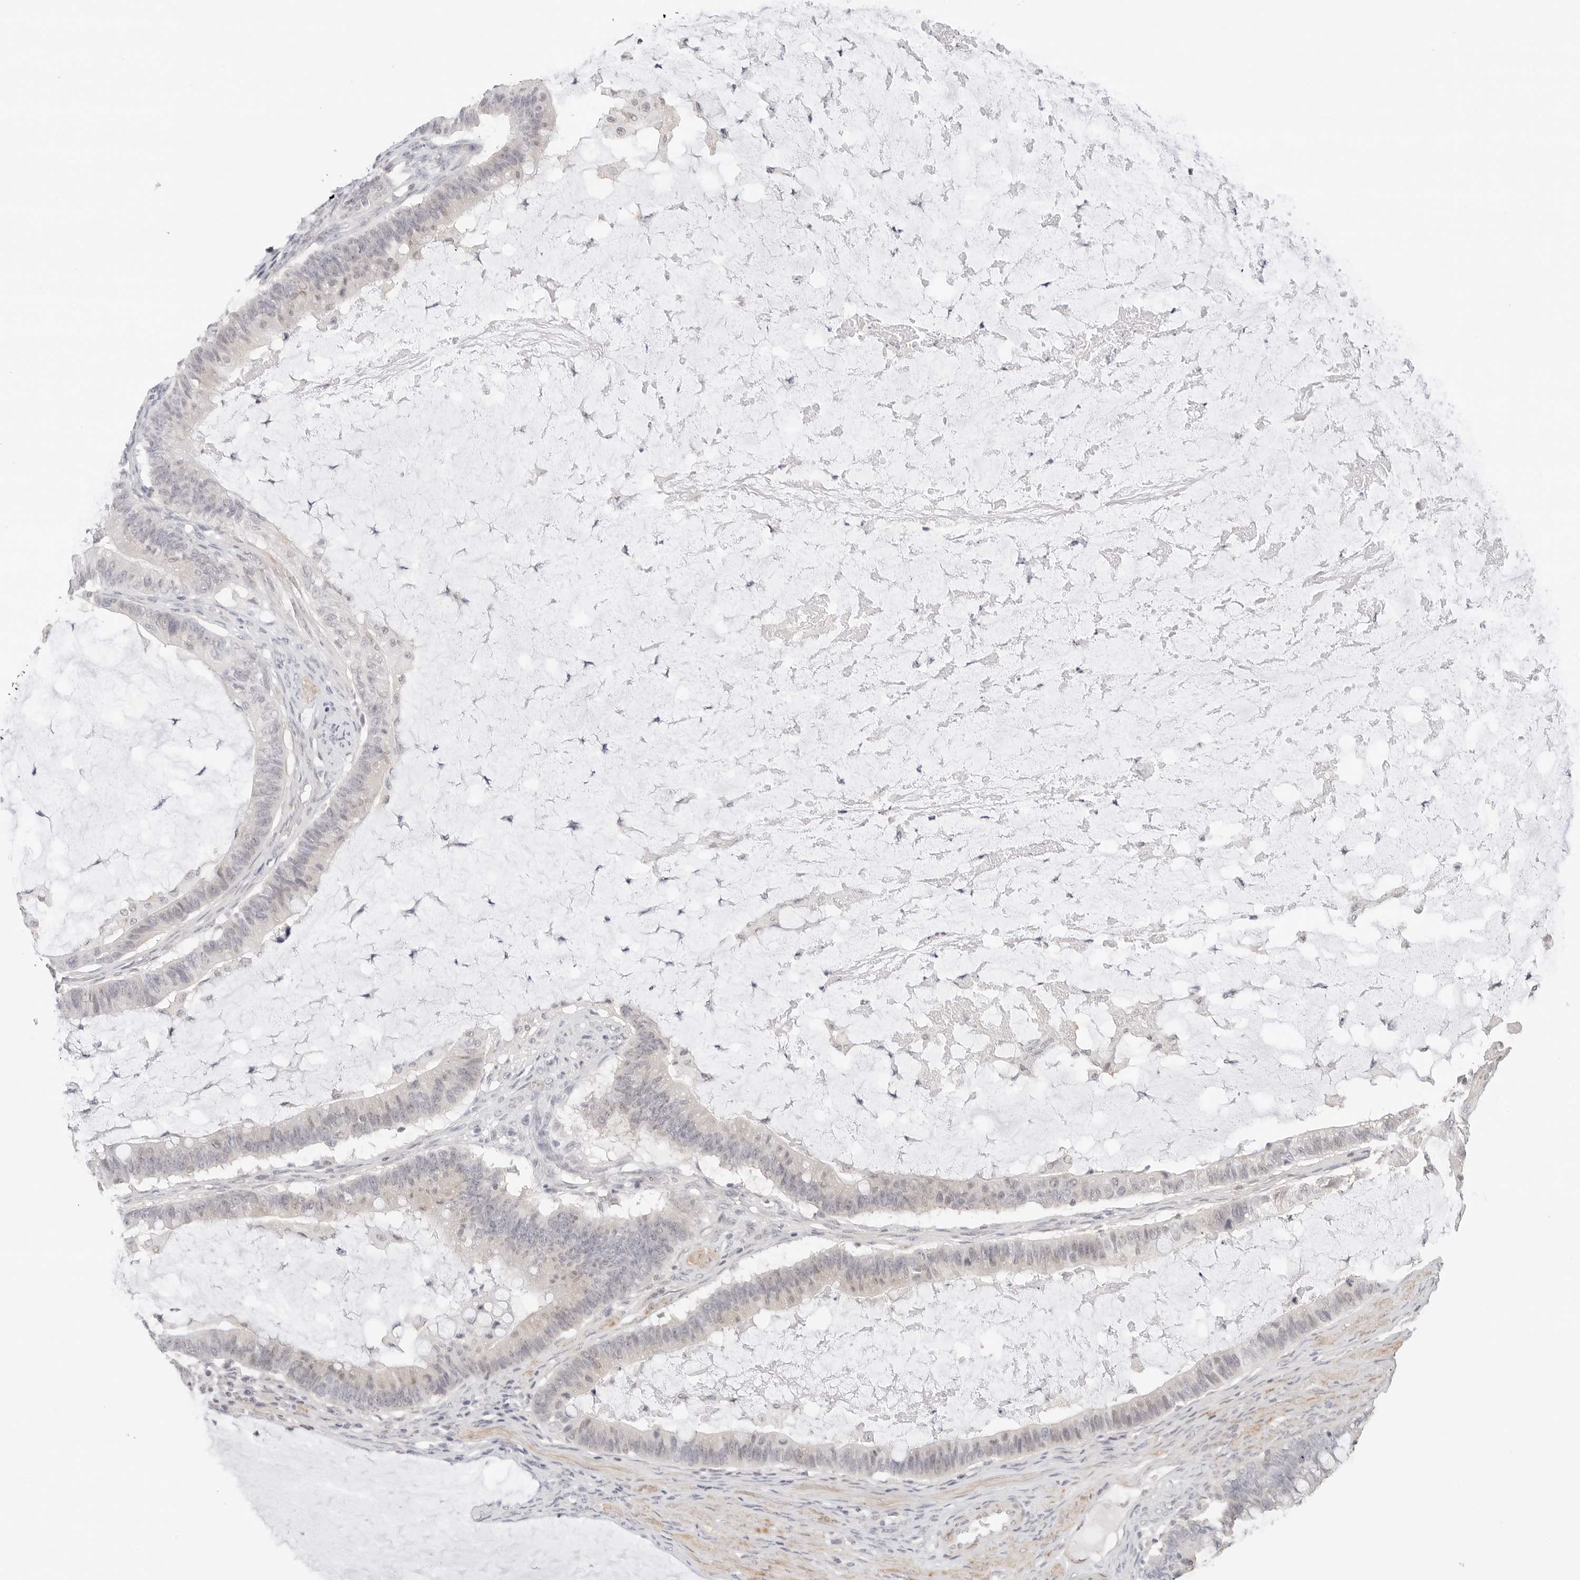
{"staining": {"intensity": "negative", "quantity": "none", "location": "none"}, "tissue": "ovarian cancer", "cell_type": "Tumor cells", "image_type": "cancer", "snomed": [{"axis": "morphology", "description": "Cystadenocarcinoma, mucinous, NOS"}, {"axis": "topography", "description": "Ovary"}], "caption": "A photomicrograph of human ovarian cancer (mucinous cystadenocarcinoma) is negative for staining in tumor cells. (DAB immunohistochemistry with hematoxylin counter stain).", "gene": "PCDH19", "patient": {"sex": "female", "age": 61}}